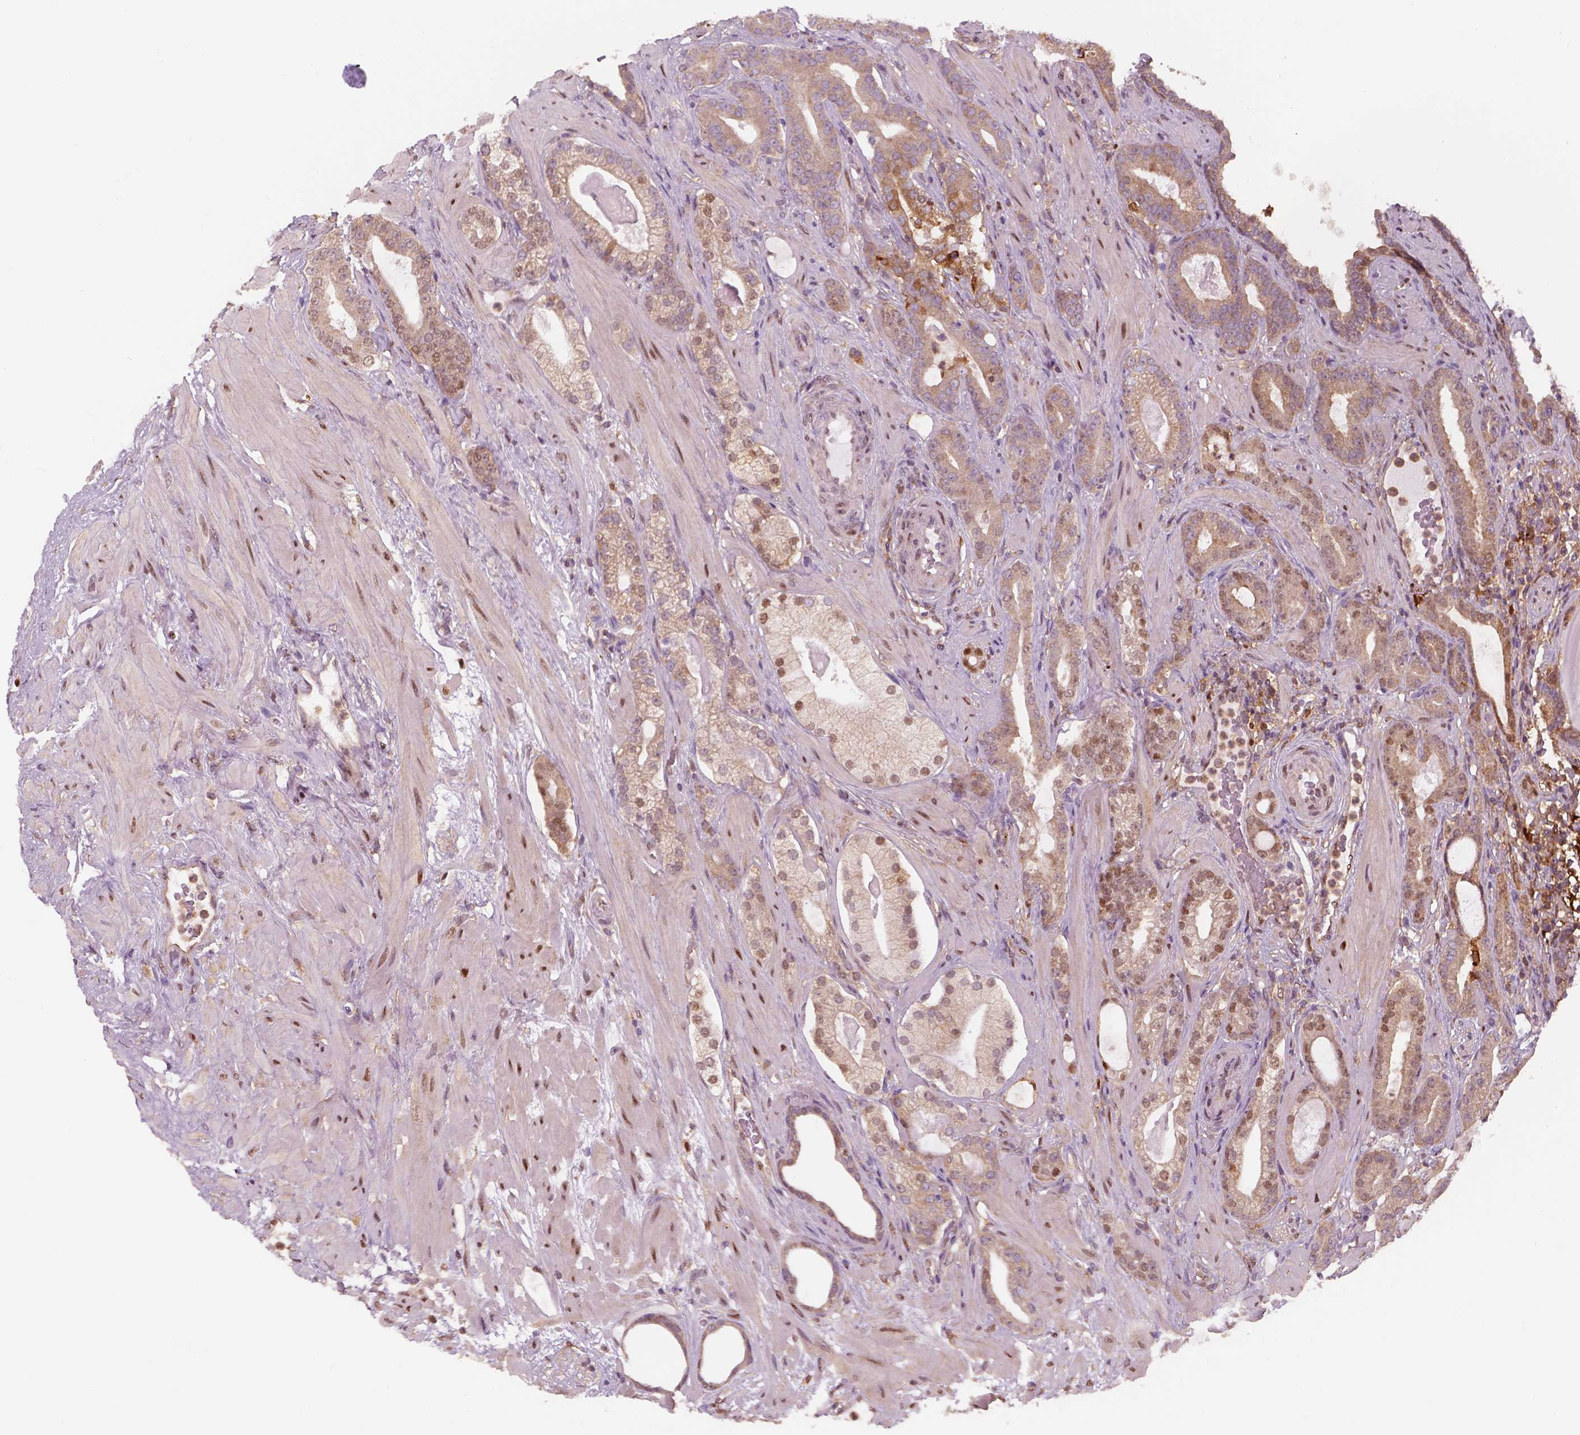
{"staining": {"intensity": "moderate", "quantity": "<25%", "location": "cytoplasmic/membranous,nuclear"}, "tissue": "prostate cancer", "cell_type": "Tumor cells", "image_type": "cancer", "snomed": [{"axis": "morphology", "description": "Adenocarcinoma, Low grade"}, {"axis": "topography", "description": "Prostate"}], "caption": "Protein staining displays moderate cytoplasmic/membranous and nuclear staining in about <25% of tumor cells in adenocarcinoma (low-grade) (prostate). The protein of interest is stained brown, and the nuclei are stained in blue (DAB (3,3'-diaminobenzidine) IHC with brightfield microscopy, high magnification).", "gene": "SQSTM1", "patient": {"sex": "male", "age": 57}}